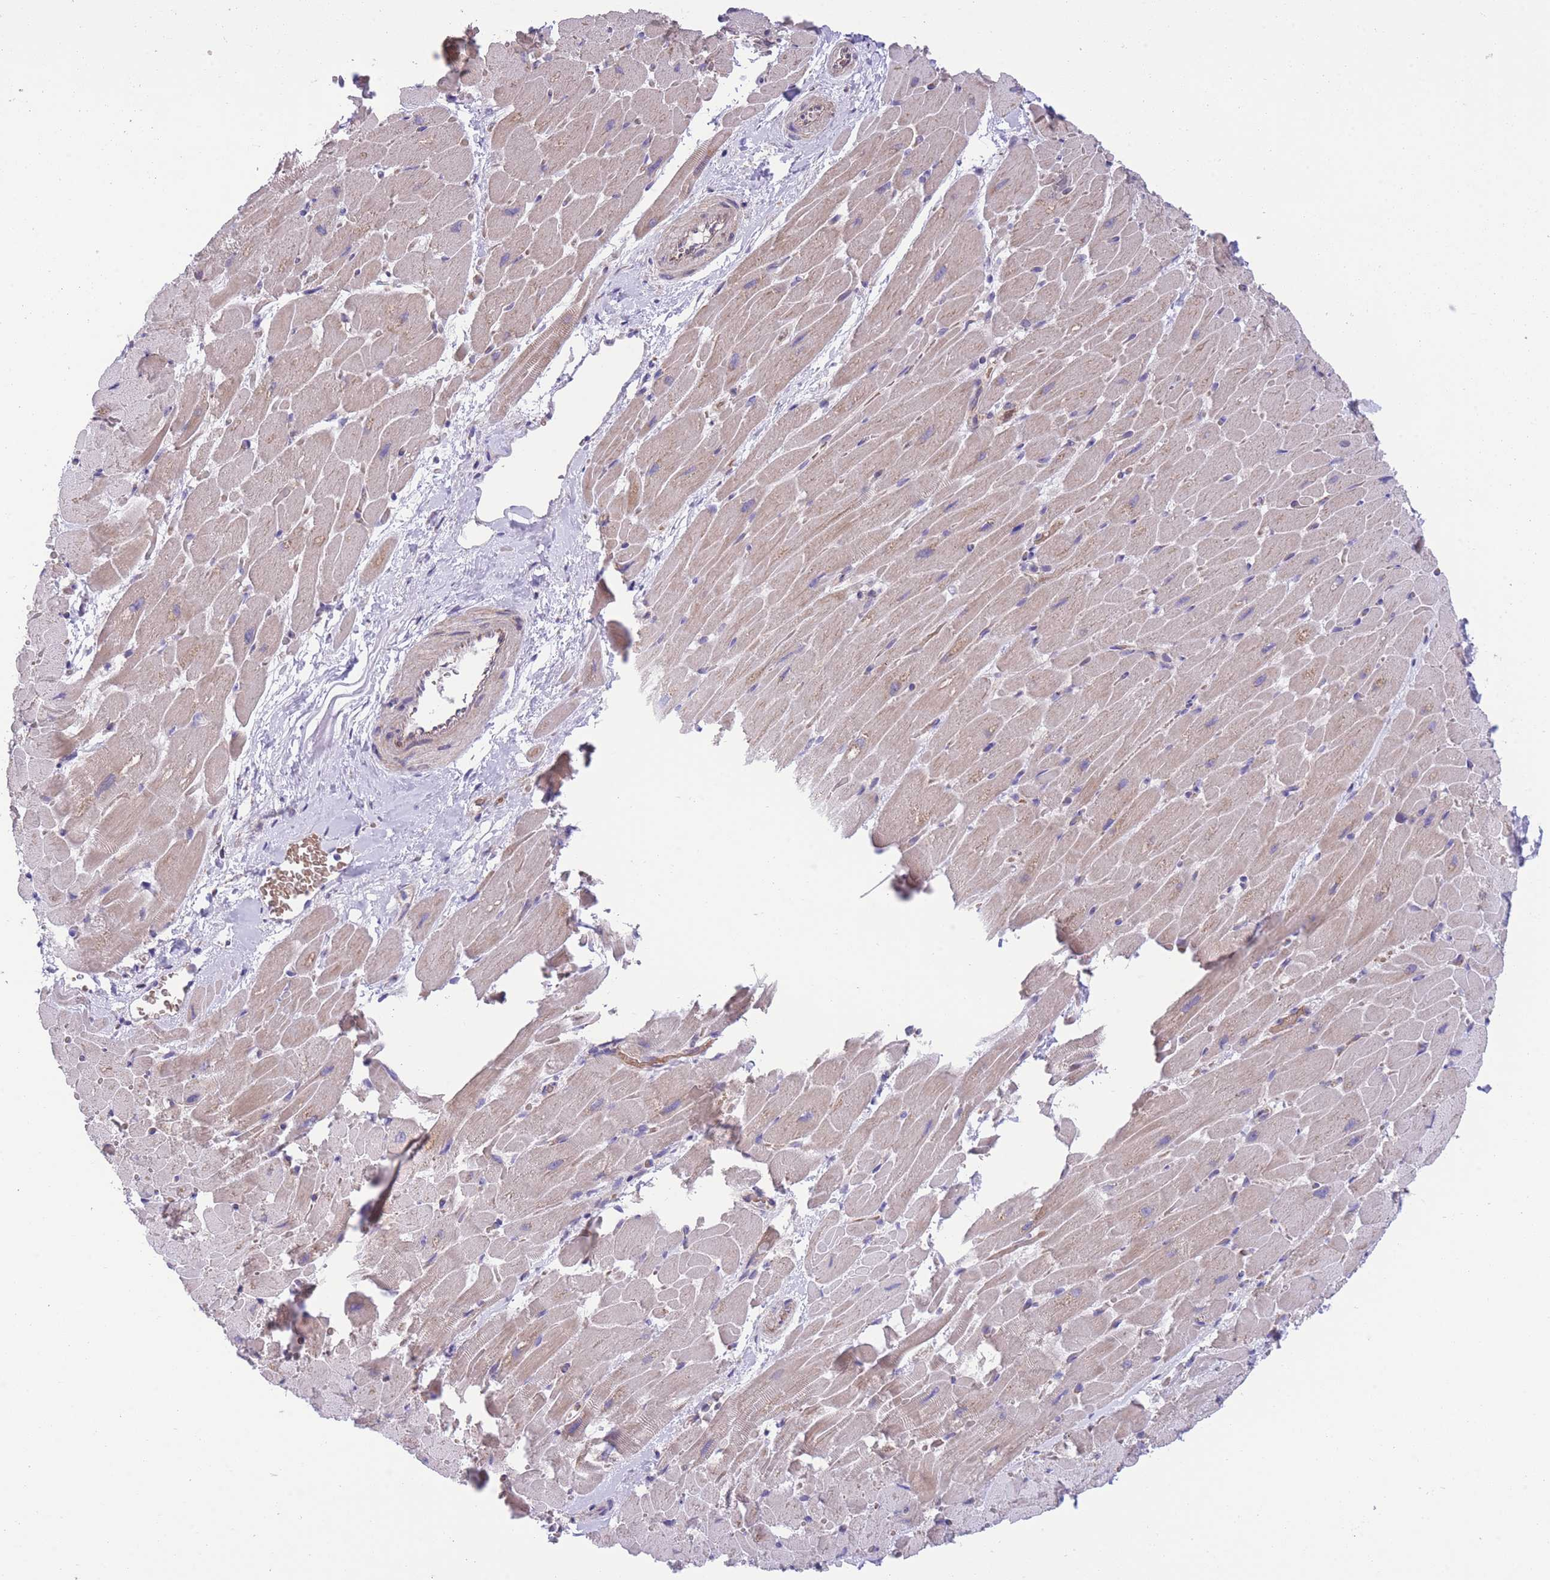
{"staining": {"intensity": "weak", "quantity": ">75%", "location": "cytoplasmic/membranous"}, "tissue": "heart muscle", "cell_type": "Cardiomyocytes", "image_type": "normal", "snomed": [{"axis": "morphology", "description": "Normal tissue, NOS"}, {"axis": "topography", "description": "Heart"}], "caption": "Heart muscle stained with DAB immunohistochemistry (IHC) reveals low levels of weak cytoplasmic/membranous expression in approximately >75% of cardiomyocytes. Using DAB (brown) and hematoxylin (blue) stains, captured at high magnification using brightfield microscopy.", "gene": "WWOX", "patient": {"sex": "male", "age": 37}}